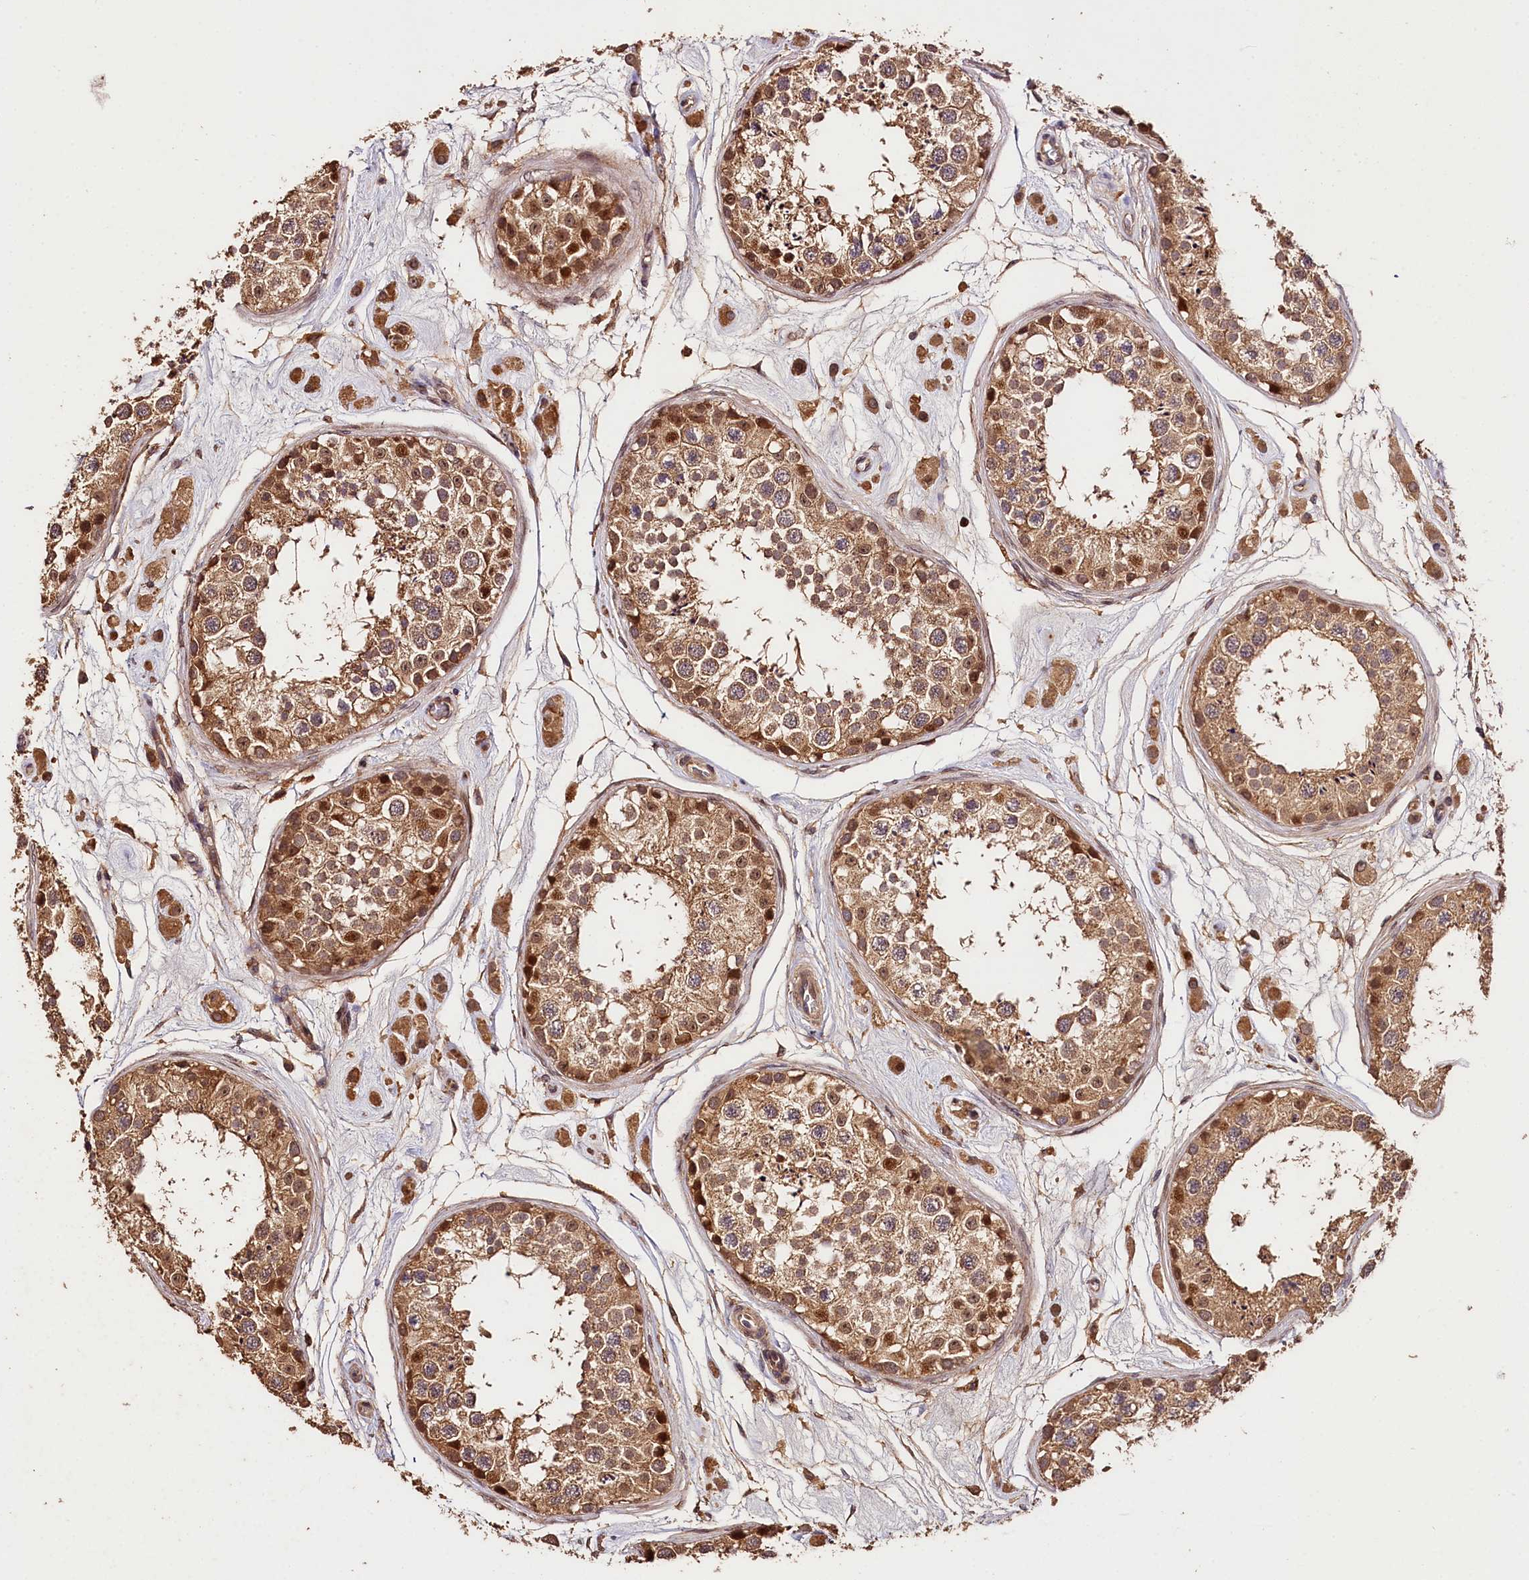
{"staining": {"intensity": "moderate", "quantity": ">75%", "location": "cytoplasmic/membranous,nuclear"}, "tissue": "testis", "cell_type": "Cells in seminiferous ducts", "image_type": "normal", "snomed": [{"axis": "morphology", "description": "Normal tissue, NOS"}, {"axis": "topography", "description": "Testis"}], "caption": "A medium amount of moderate cytoplasmic/membranous,nuclear expression is appreciated in about >75% of cells in seminiferous ducts in normal testis. (Stains: DAB (3,3'-diaminobenzidine) in brown, nuclei in blue, Microscopy: brightfield microscopy at high magnification).", "gene": "KPTN", "patient": {"sex": "male", "age": 25}}